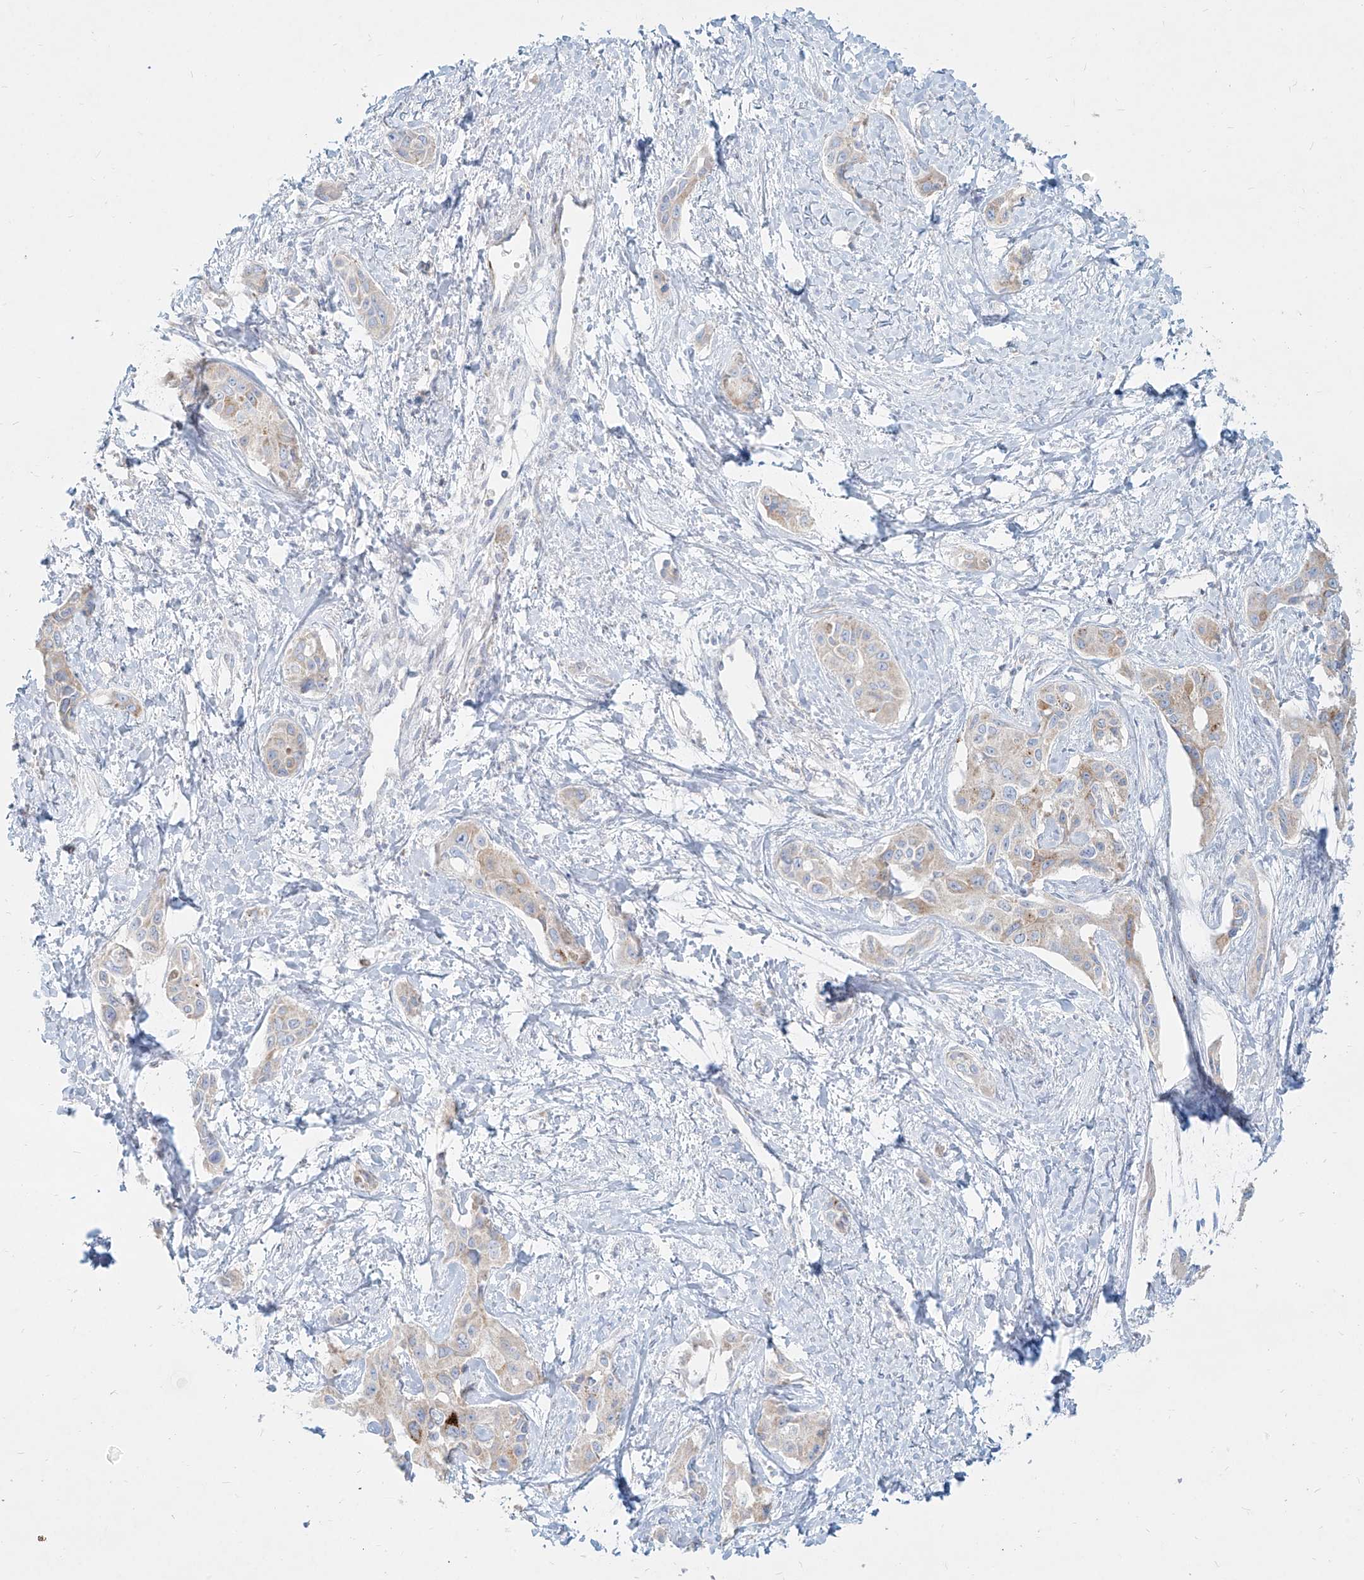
{"staining": {"intensity": "weak", "quantity": "25%-75%", "location": "cytoplasmic/membranous"}, "tissue": "liver cancer", "cell_type": "Tumor cells", "image_type": "cancer", "snomed": [{"axis": "morphology", "description": "Cholangiocarcinoma"}, {"axis": "topography", "description": "Liver"}], "caption": "Immunohistochemical staining of human liver cholangiocarcinoma displays low levels of weak cytoplasmic/membranous protein staining in about 25%-75% of tumor cells. Using DAB (brown) and hematoxylin (blue) stains, captured at high magnification using brightfield microscopy.", "gene": "MTX2", "patient": {"sex": "male", "age": 59}}